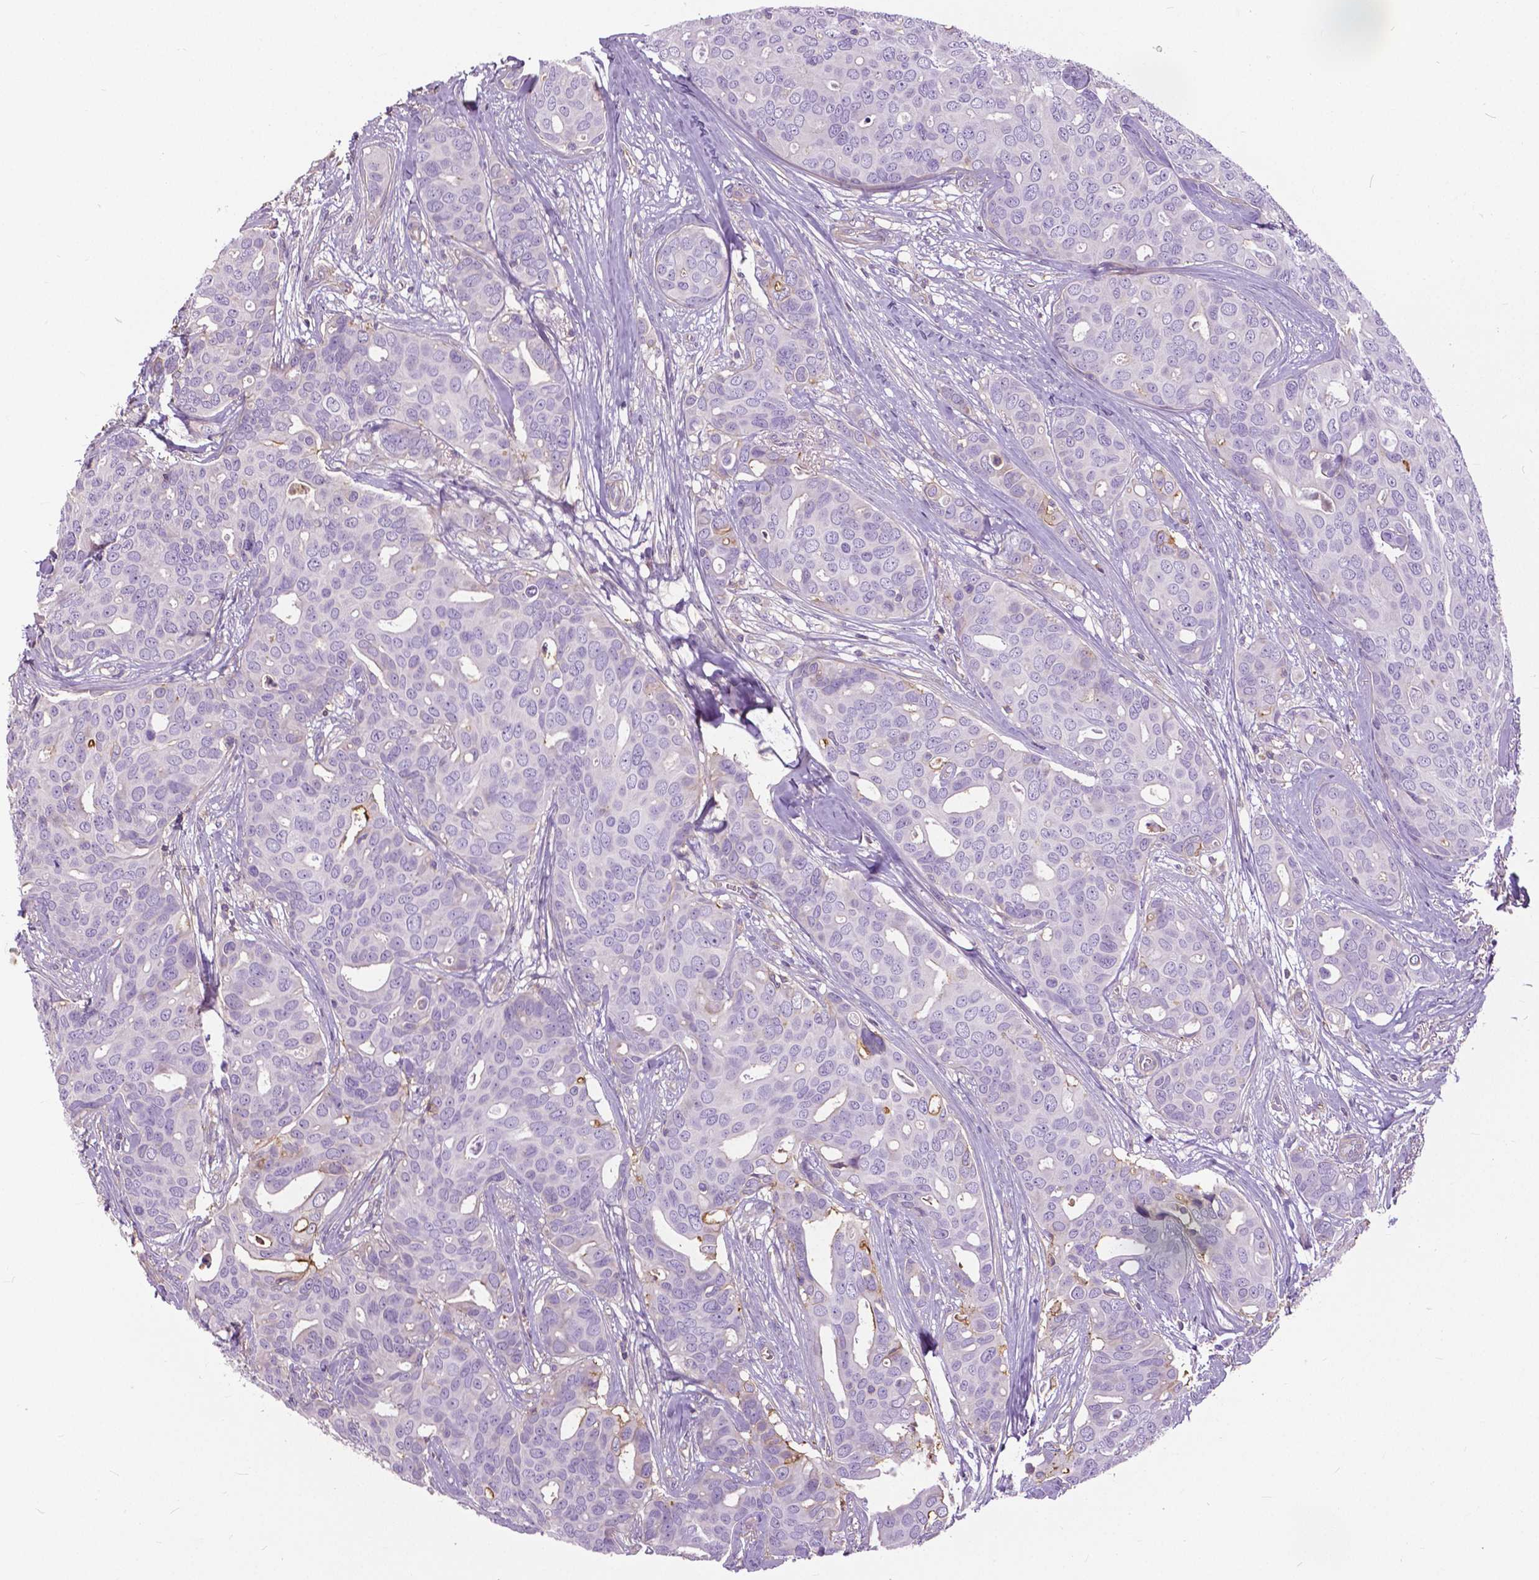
{"staining": {"intensity": "moderate", "quantity": "<25%", "location": "cytoplasmic/membranous"}, "tissue": "breast cancer", "cell_type": "Tumor cells", "image_type": "cancer", "snomed": [{"axis": "morphology", "description": "Duct carcinoma"}, {"axis": "topography", "description": "Breast"}], "caption": "Protein staining reveals moderate cytoplasmic/membranous staining in approximately <25% of tumor cells in breast cancer. (DAB (3,3'-diaminobenzidine) IHC with brightfield microscopy, high magnification).", "gene": "ANXA13", "patient": {"sex": "female", "age": 54}}